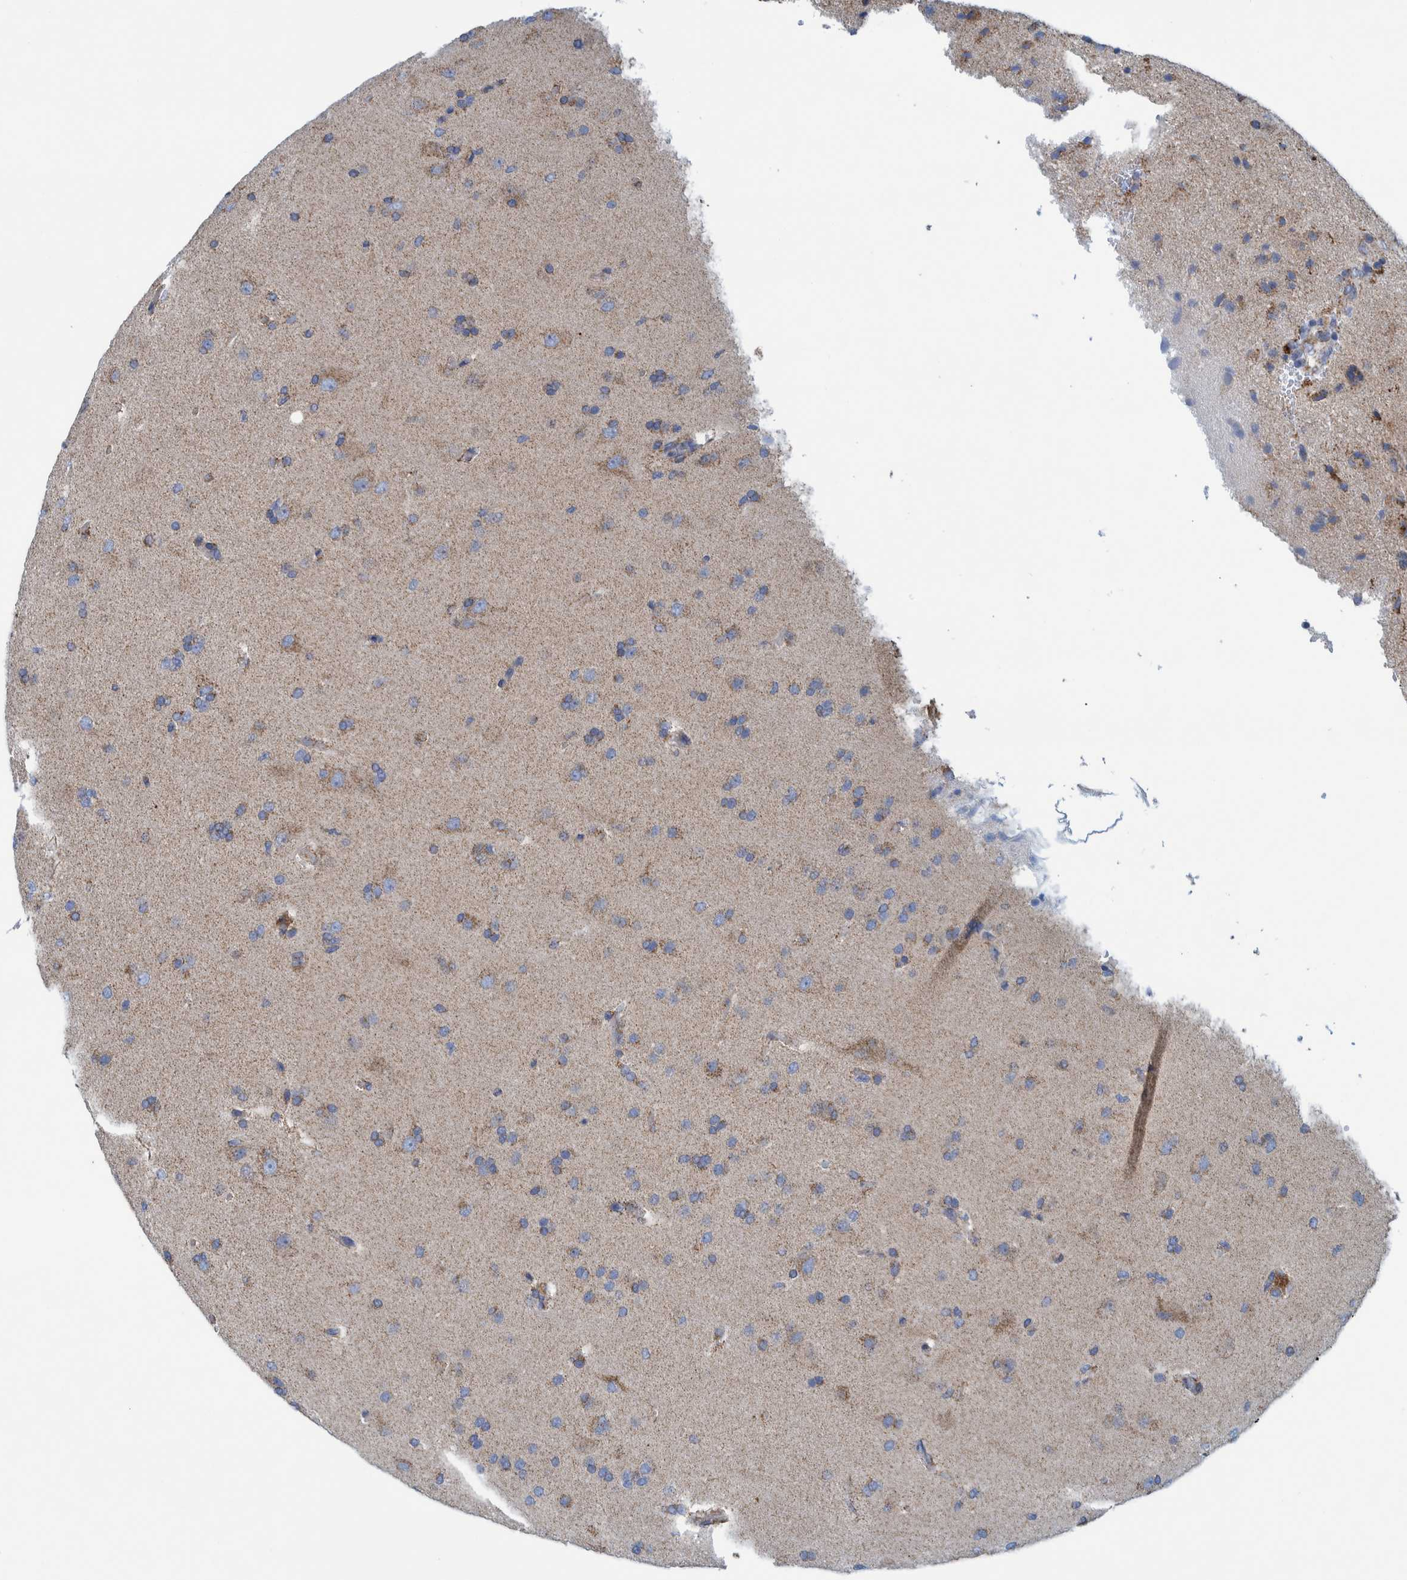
{"staining": {"intensity": "weak", "quantity": "<25%", "location": "cytoplasmic/membranous"}, "tissue": "glioma", "cell_type": "Tumor cells", "image_type": "cancer", "snomed": [{"axis": "morphology", "description": "Glioma, malignant, High grade"}, {"axis": "topography", "description": "Brain"}], "caption": "Immunohistochemistry (IHC) micrograph of neoplastic tissue: high-grade glioma (malignant) stained with DAB exhibits no significant protein staining in tumor cells. Brightfield microscopy of IHC stained with DAB (3,3'-diaminobenzidine) (brown) and hematoxylin (blue), captured at high magnification.", "gene": "MRPS7", "patient": {"sex": "male", "age": 72}}